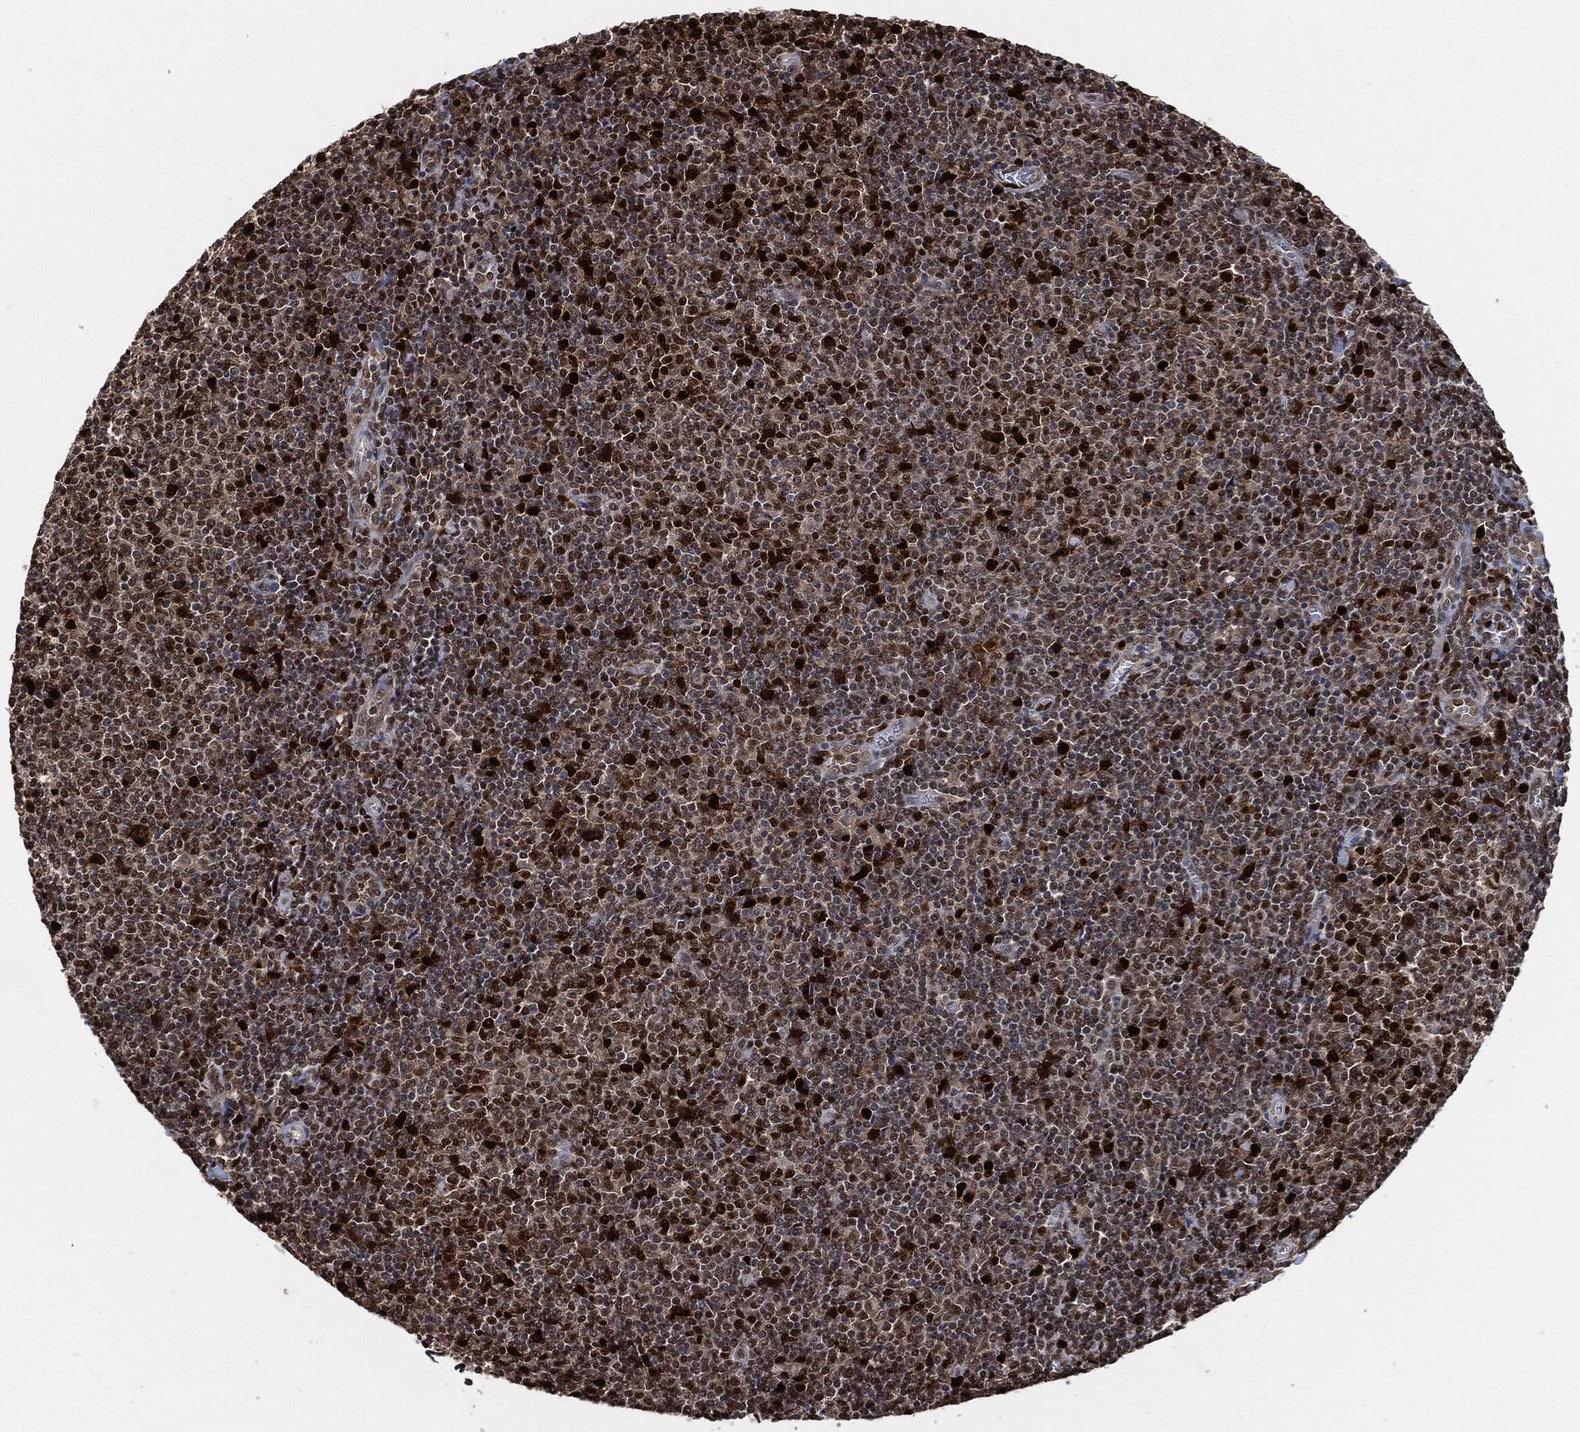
{"staining": {"intensity": "strong", "quantity": "25%-75%", "location": "nuclear"}, "tissue": "lymphoma", "cell_type": "Tumor cells", "image_type": "cancer", "snomed": [{"axis": "morphology", "description": "Malignant lymphoma, non-Hodgkin's type, Low grade"}, {"axis": "topography", "description": "Lymph node"}], "caption": "Immunohistochemical staining of lymphoma exhibits strong nuclear protein expression in approximately 25%-75% of tumor cells. (brown staining indicates protein expression, while blue staining denotes nuclei).", "gene": "PCNA", "patient": {"sex": "male", "age": 52}}